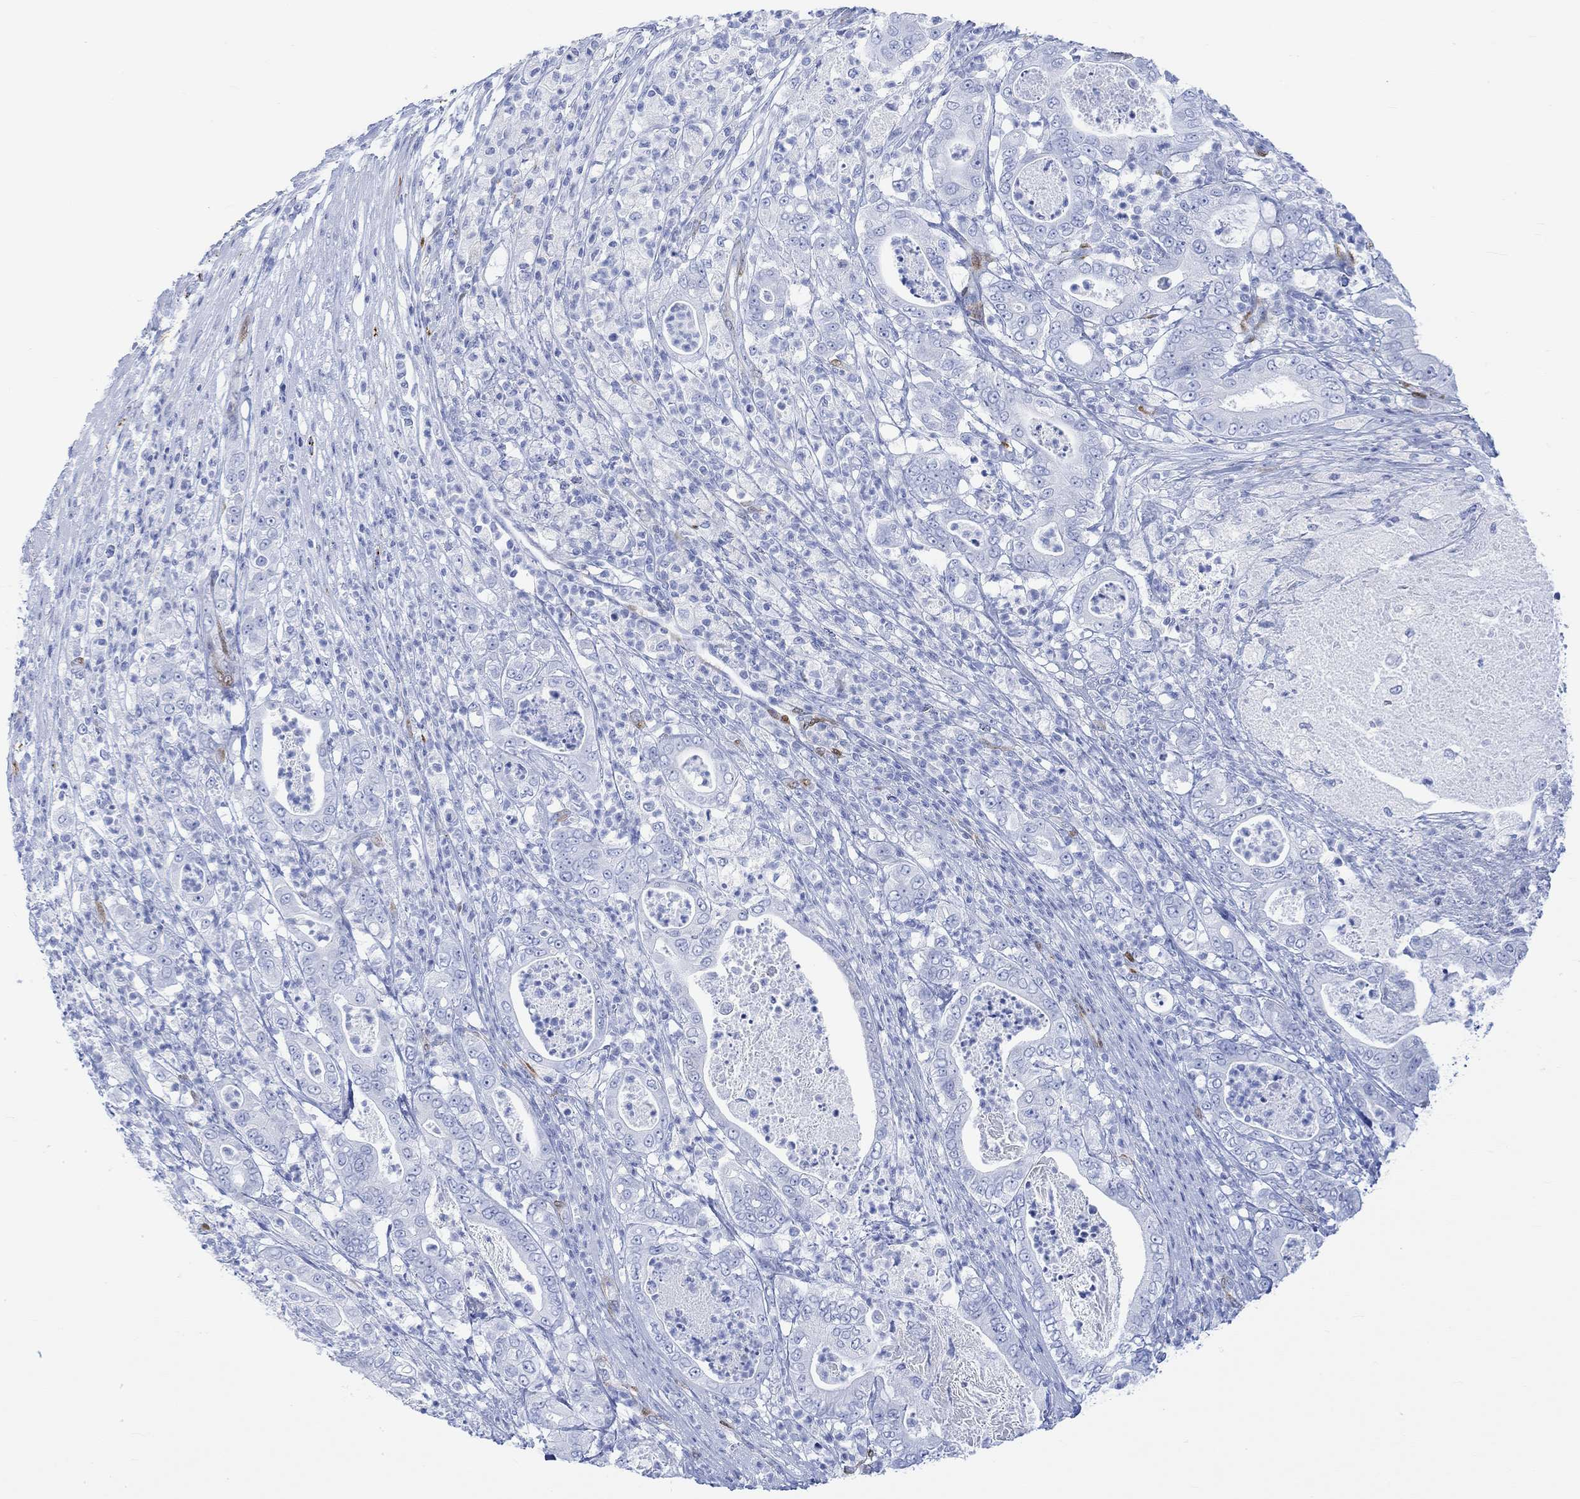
{"staining": {"intensity": "negative", "quantity": "none", "location": "none"}, "tissue": "pancreatic cancer", "cell_type": "Tumor cells", "image_type": "cancer", "snomed": [{"axis": "morphology", "description": "Adenocarcinoma, NOS"}, {"axis": "topography", "description": "Pancreas"}], "caption": "DAB immunohistochemical staining of human pancreatic adenocarcinoma demonstrates no significant staining in tumor cells.", "gene": "TPPP3", "patient": {"sex": "male", "age": 71}}